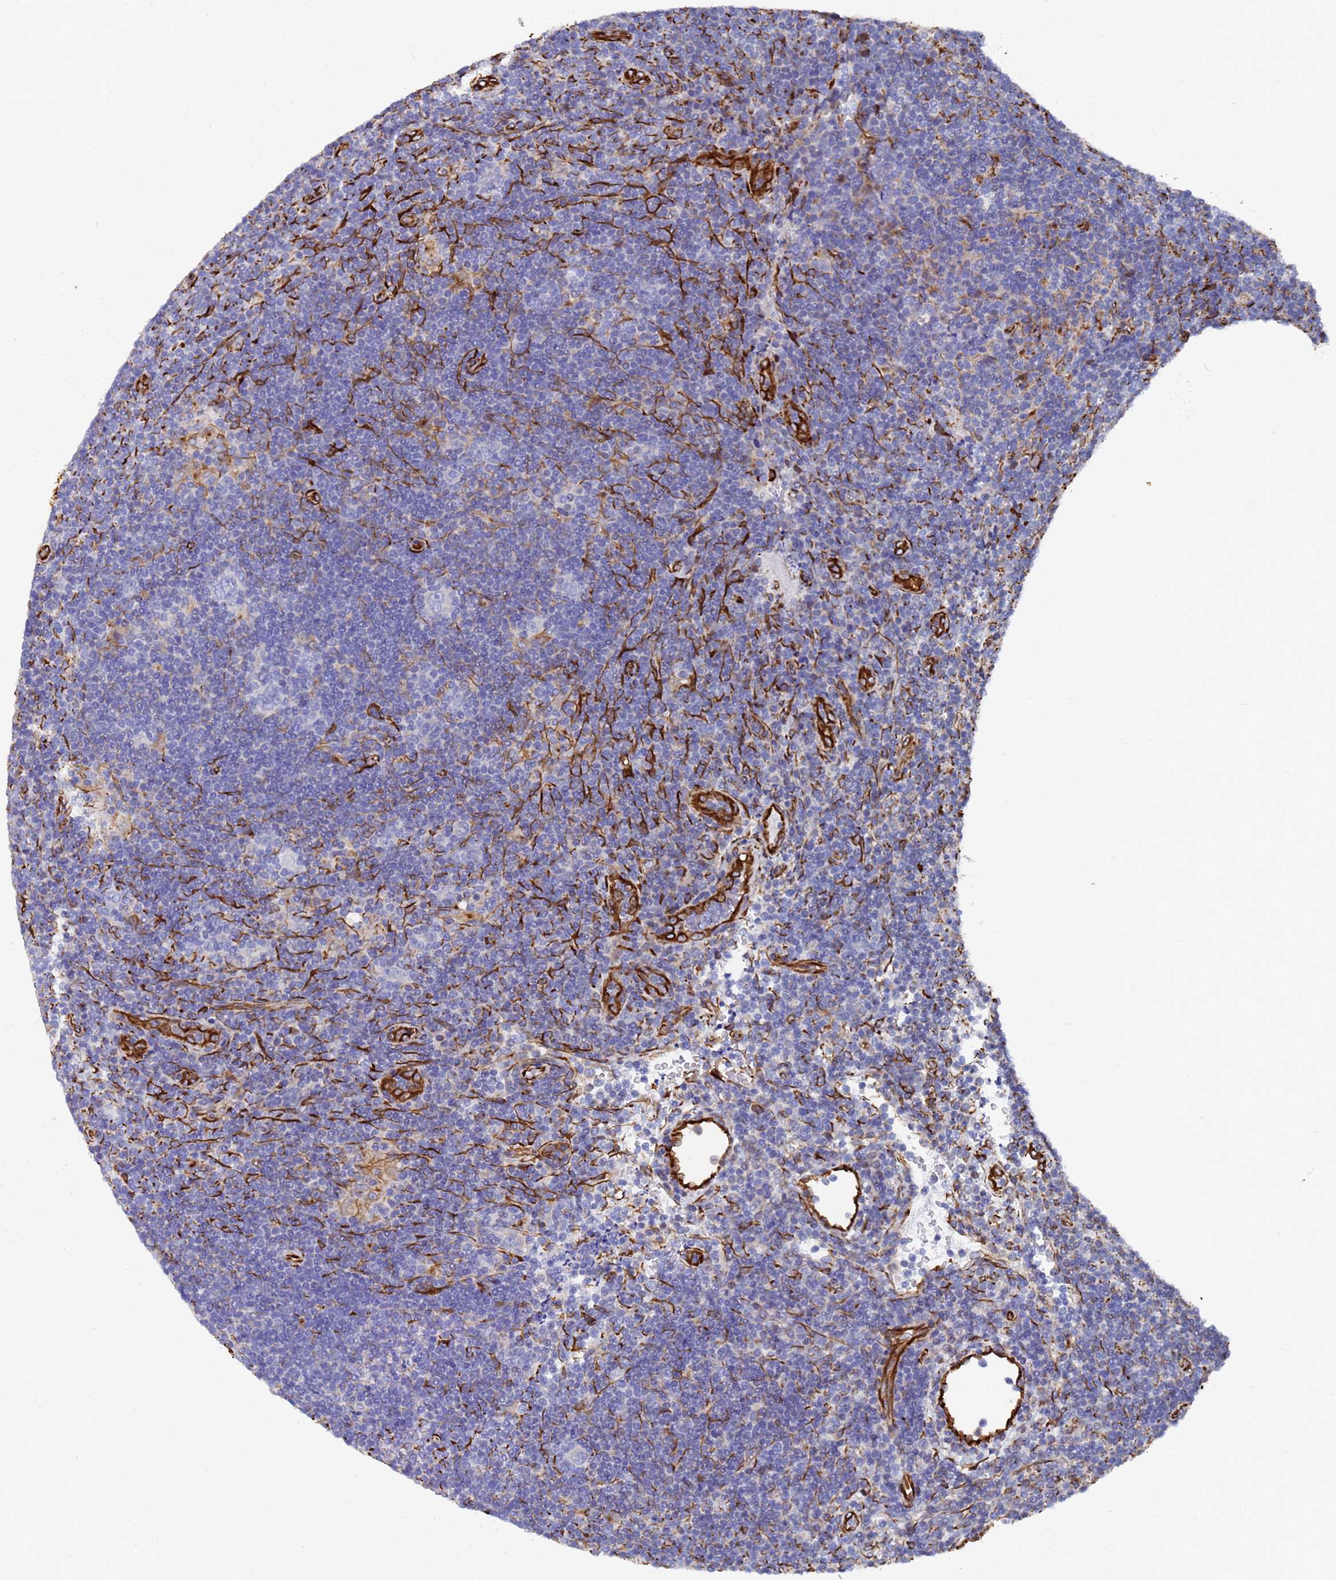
{"staining": {"intensity": "negative", "quantity": "none", "location": "none"}, "tissue": "lymphoma", "cell_type": "Tumor cells", "image_type": "cancer", "snomed": [{"axis": "morphology", "description": "Hodgkin's disease, NOS"}, {"axis": "topography", "description": "Lymph node"}], "caption": "Immunohistochemistry image of lymphoma stained for a protein (brown), which demonstrates no positivity in tumor cells.", "gene": "SYT13", "patient": {"sex": "female", "age": 57}}